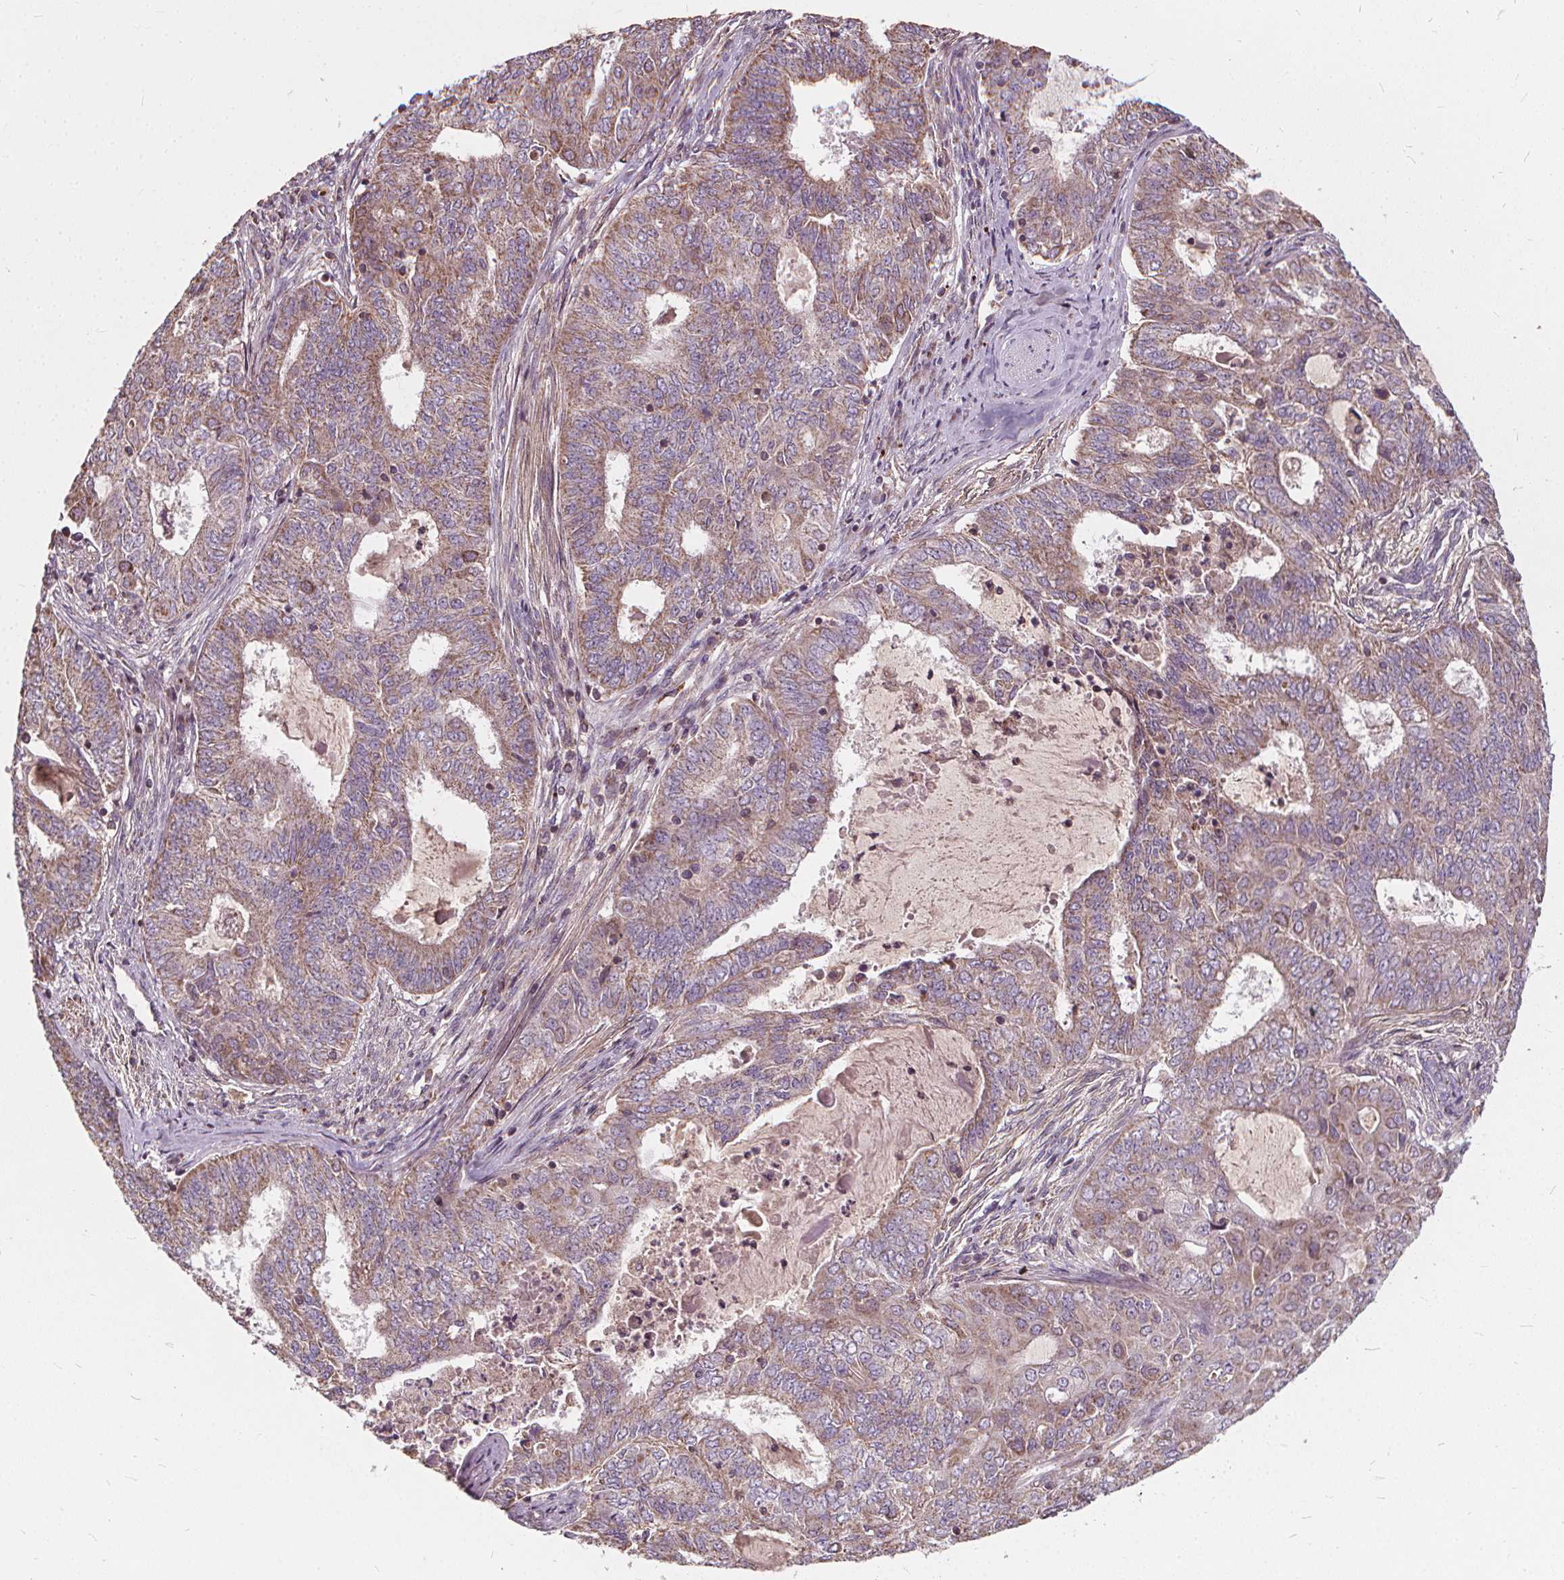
{"staining": {"intensity": "weak", "quantity": "25%-75%", "location": "cytoplasmic/membranous"}, "tissue": "endometrial cancer", "cell_type": "Tumor cells", "image_type": "cancer", "snomed": [{"axis": "morphology", "description": "Adenocarcinoma, NOS"}, {"axis": "topography", "description": "Endometrium"}], "caption": "Protein analysis of endometrial cancer tissue exhibits weak cytoplasmic/membranous staining in about 25%-75% of tumor cells. The staining was performed using DAB (3,3'-diaminobenzidine) to visualize the protein expression in brown, while the nuclei were stained in blue with hematoxylin (Magnification: 20x).", "gene": "ORAI2", "patient": {"sex": "female", "age": 62}}